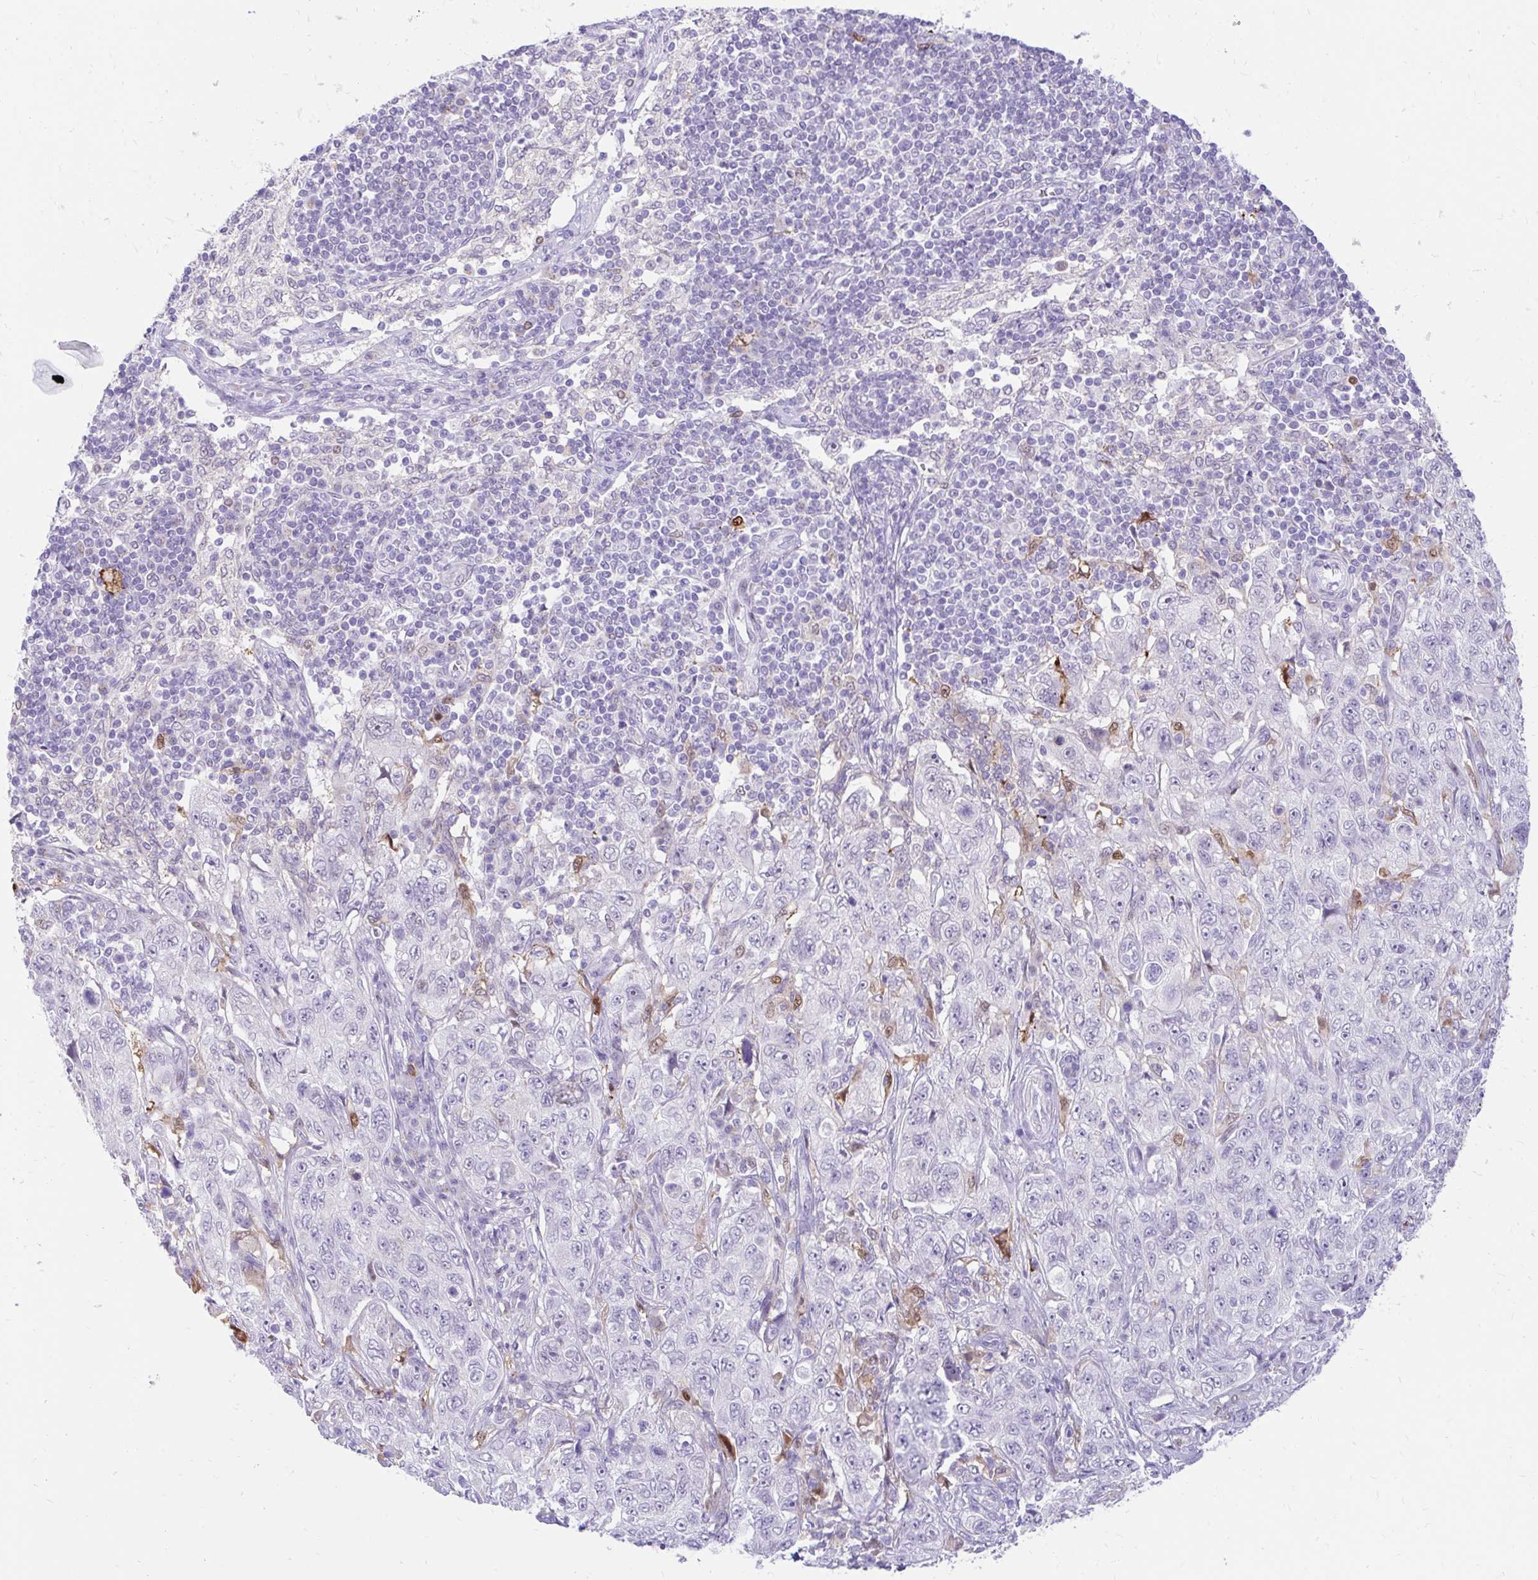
{"staining": {"intensity": "negative", "quantity": "none", "location": "none"}, "tissue": "pancreatic cancer", "cell_type": "Tumor cells", "image_type": "cancer", "snomed": [{"axis": "morphology", "description": "Adenocarcinoma, NOS"}, {"axis": "topography", "description": "Pancreas"}], "caption": "This is a histopathology image of immunohistochemistry staining of pancreatic cancer (adenocarcinoma), which shows no expression in tumor cells.", "gene": "GLB1L2", "patient": {"sex": "male", "age": 68}}